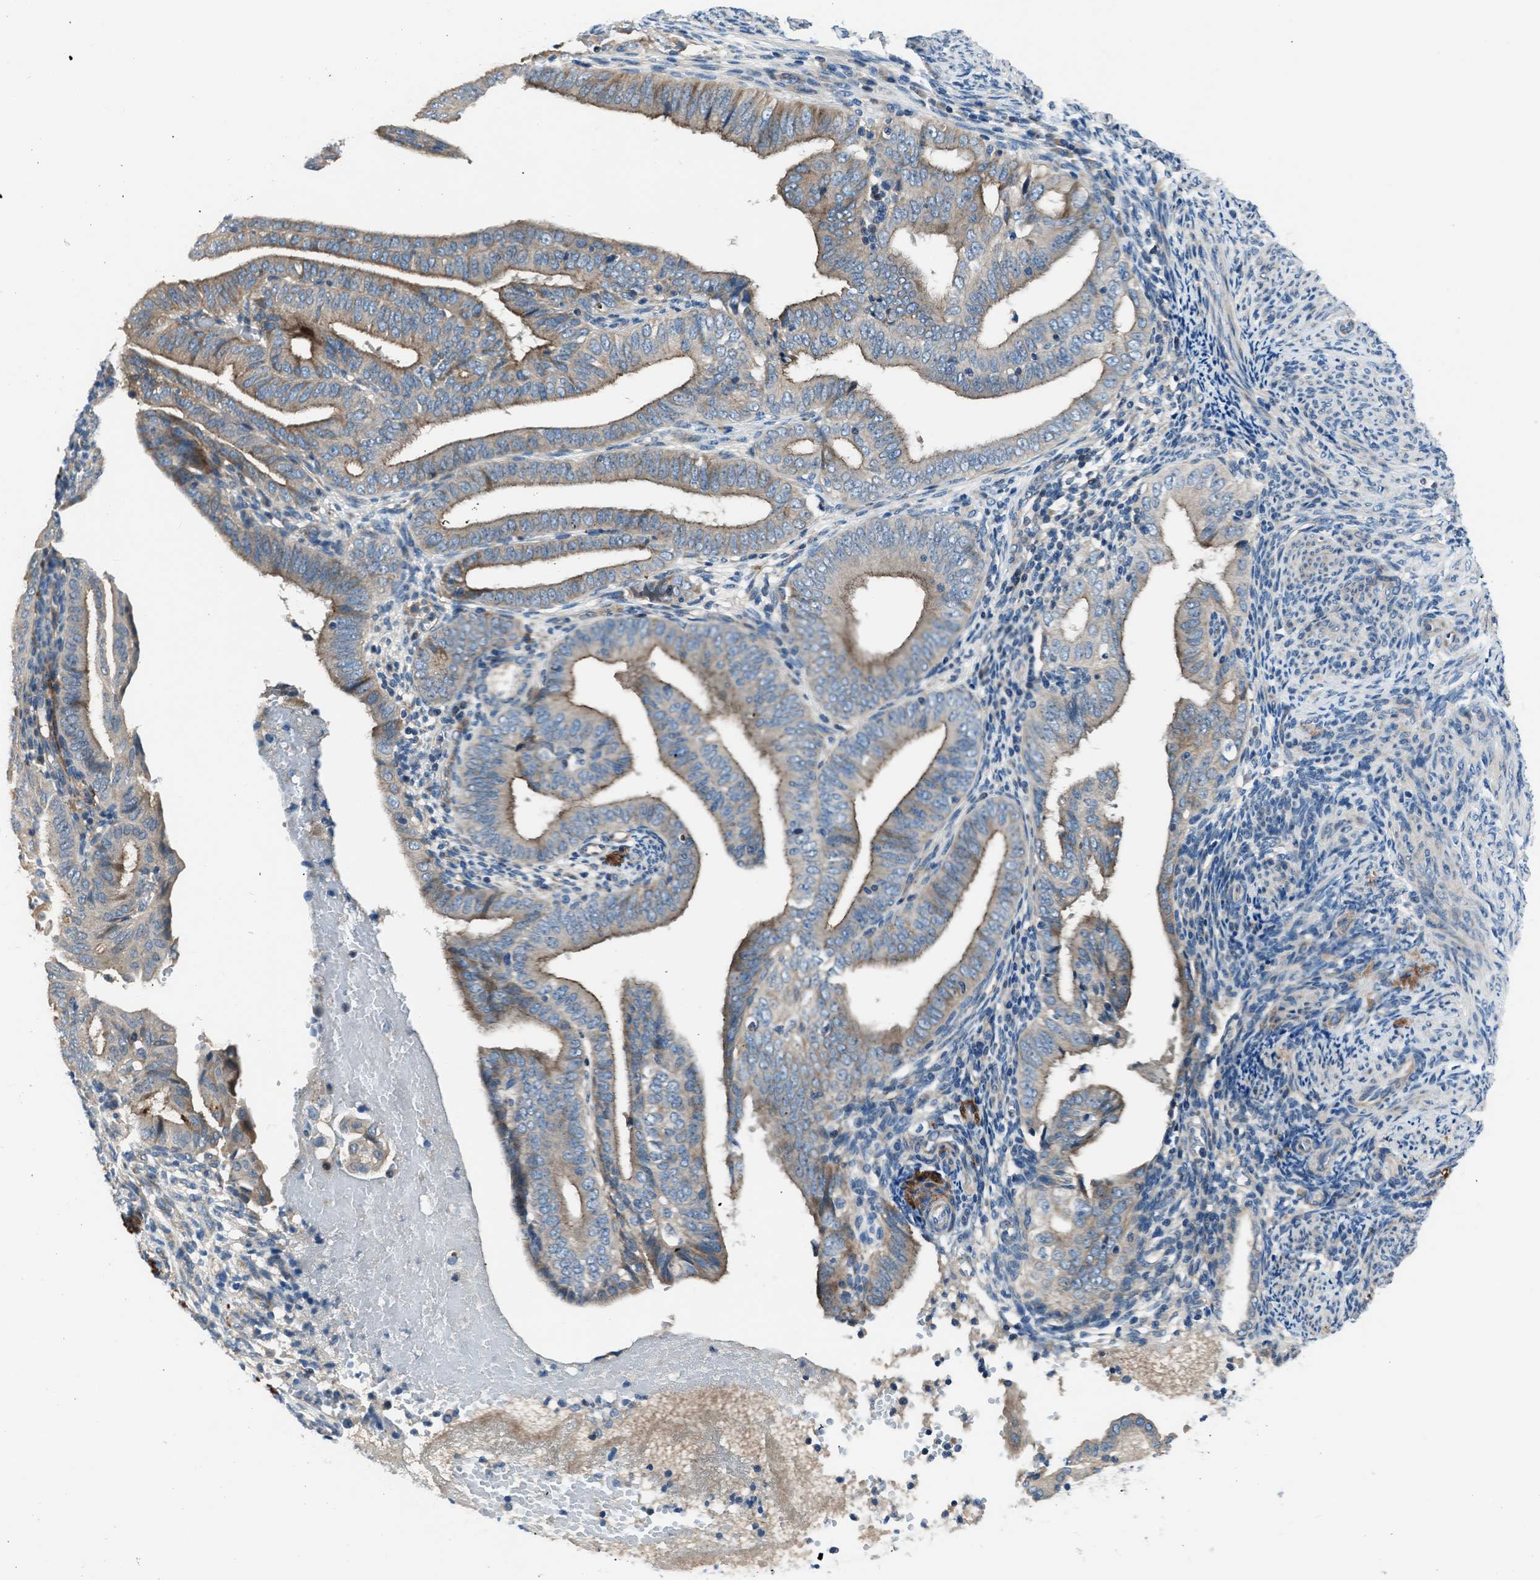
{"staining": {"intensity": "moderate", "quantity": ">75%", "location": "cytoplasmic/membranous"}, "tissue": "endometrial cancer", "cell_type": "Tumor cells", "image_type": "cancer", "snomed": [{"axis": "morphology", "description": "Adenocarcinoma, NOS"}, {"axis": "topography", "description": "Endometrium"}], "caption": "Endometrial adenocarcinoma stained with IHC displays moderate cytoplasmic/membranous positivity in approximately >75% of tumor cells. The staining is performed using DAB brown chromogen to label protein expression. The nuclei are counter-stained blue using hematoxylin.", "gene": "SLC38A6", "patient": {"sex": "female", "age": 58}}